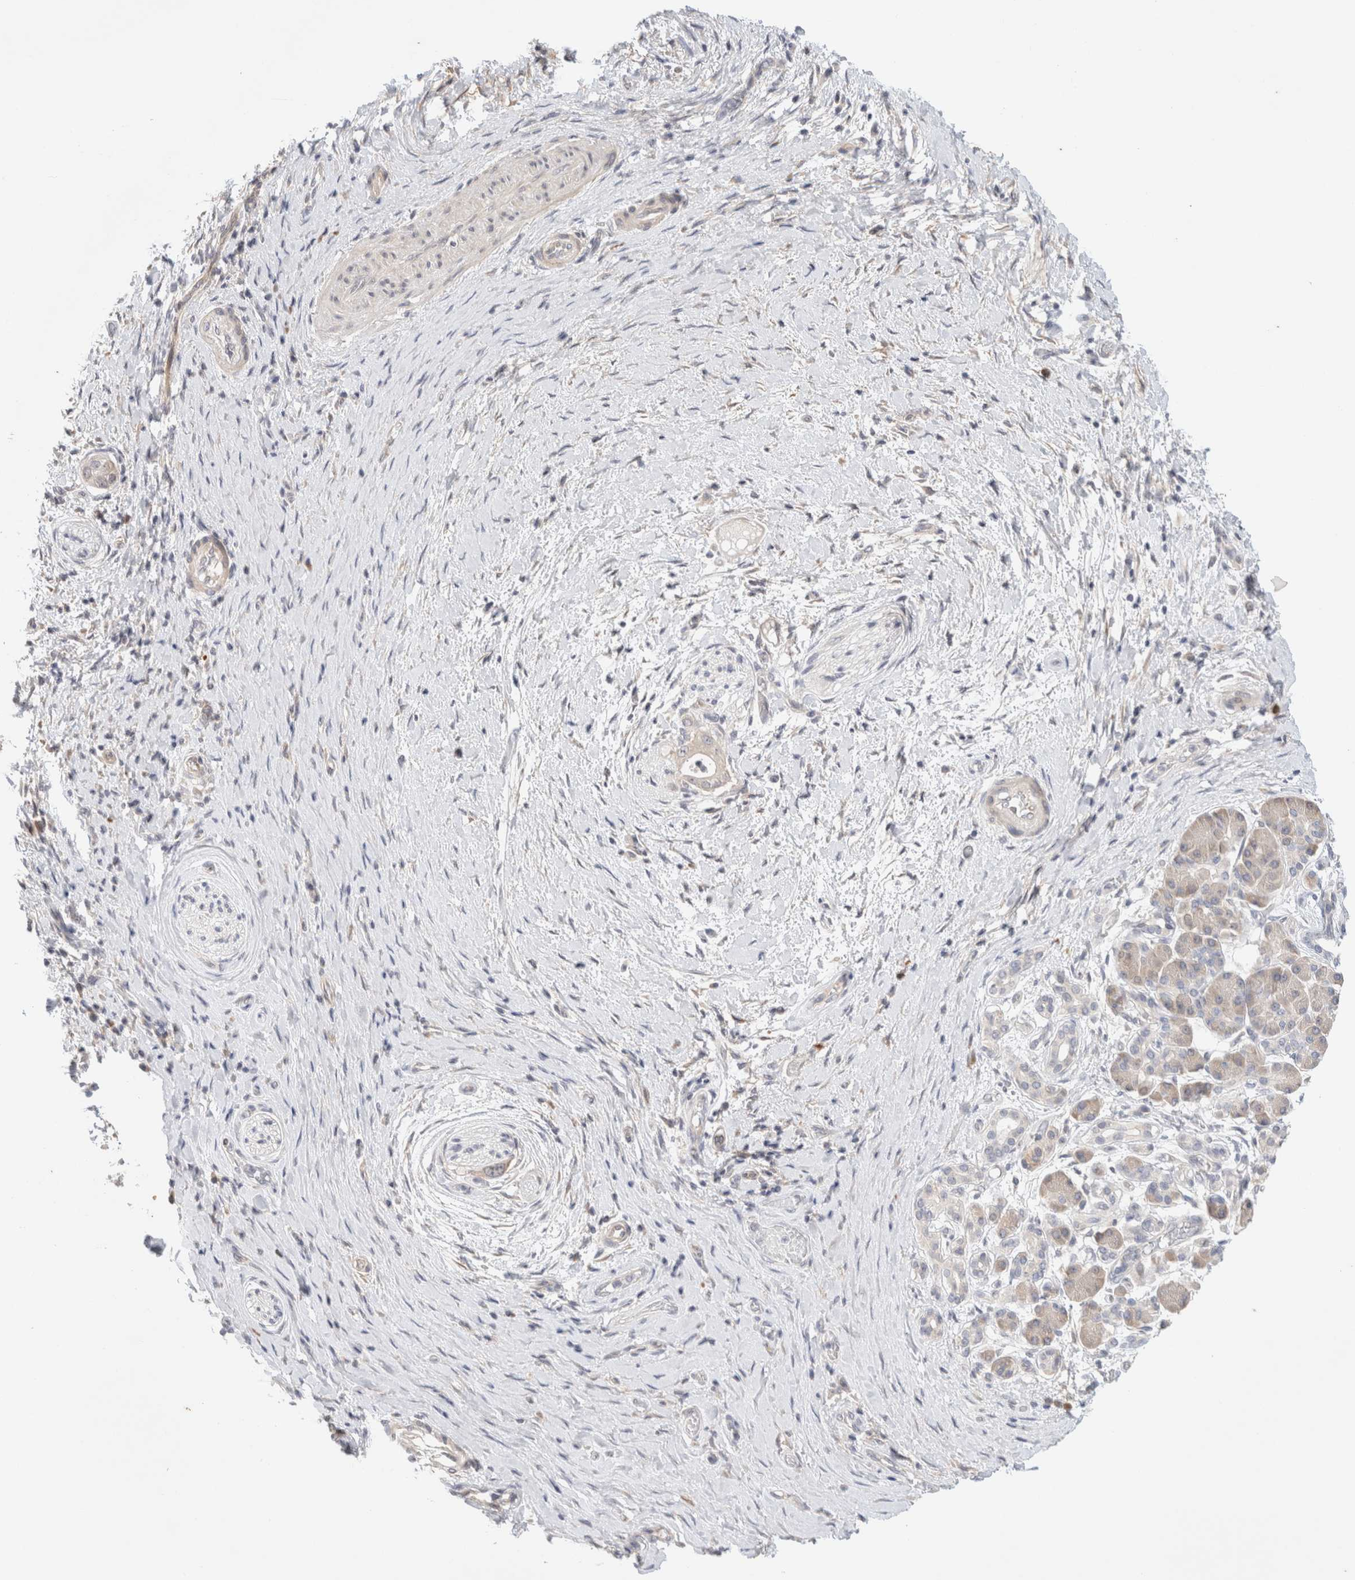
{"staining": {"intensity": "negative", "quantity": "none", "location": "none"}, "tissue": "pancreatic cancer", "cell_type": "Tumor cells", "image_type": "cancer", "snomed": [{"axis": "morphology", "description": "Adenocarcinoma, NOS"}, {"axis": "topography", "description": "Pancreas"}], "caption": "Pancreatic cancer (adenocarcinoma) was stained to show a protein in brown. There is no significant expression in tumor cells. (DAB (3,3'-diaminobenzidine) immunohistochemistry (IHC) with hematoxylin counter stain).", "gene": "SPRTN", "patient": {"sex": "male", "age": 58}}